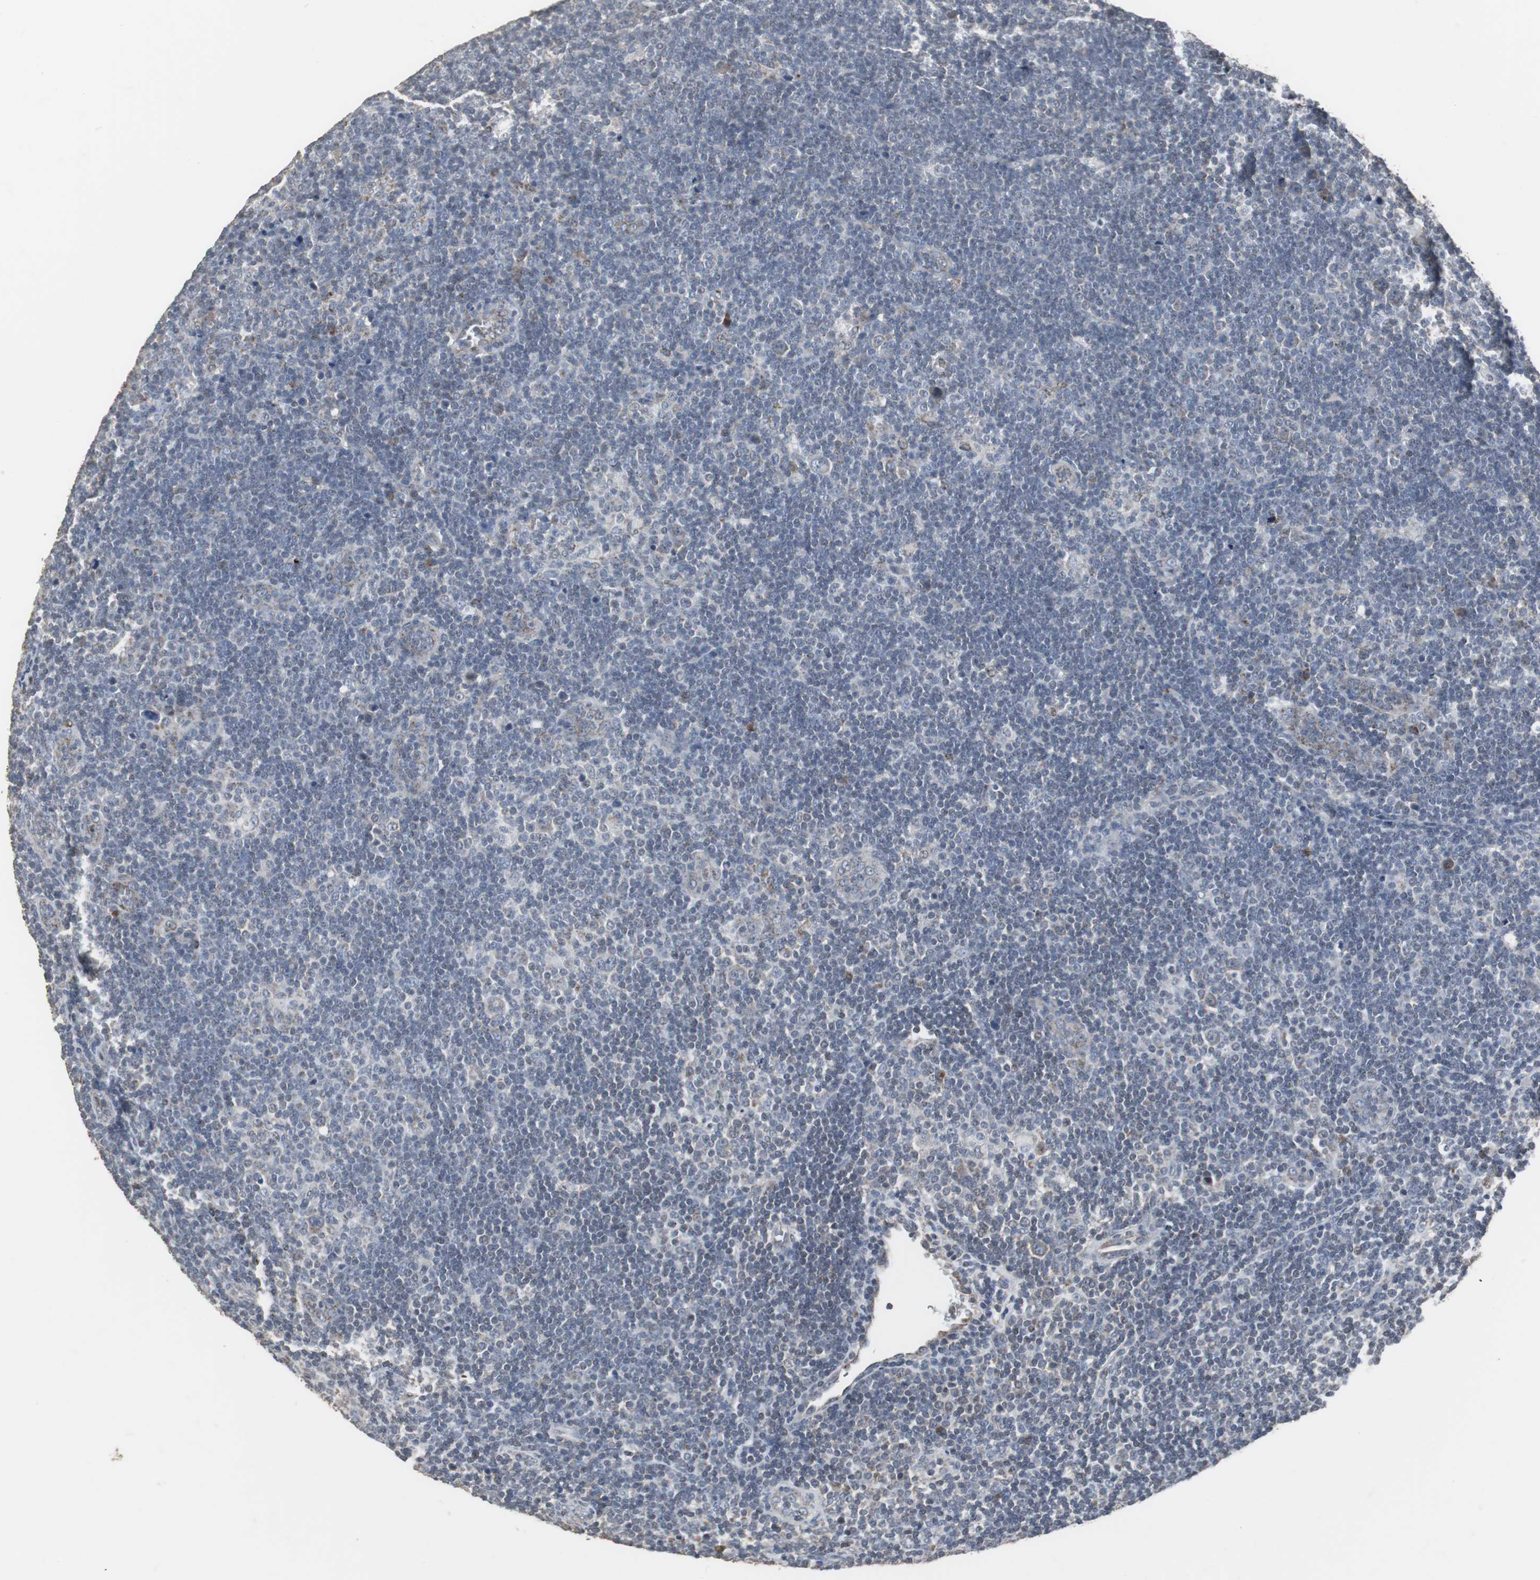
{"staining": {"intensity": "negative", "quantity": "none", "location": "none"}, "tissue": "lymphoma", "cell_type": "Tumor cells", "image_type": "cancer", "snomed": [{"axis": "morphology", "description": "Hodgkin's disease, NOS"}, {"axis": "topography", "description": "Lymph node"}], "caption": "Lymphoma was stained to show a protein in brown. There is no significant staining in tumor cells. Brightfield microscopy of immunohistochemistry (IHC) stained with DAB (brown) and hematoxylin (blue), captured at high magnification.", "gene": "ACAA1", "patient": {"sex": "female", "age": 57}}